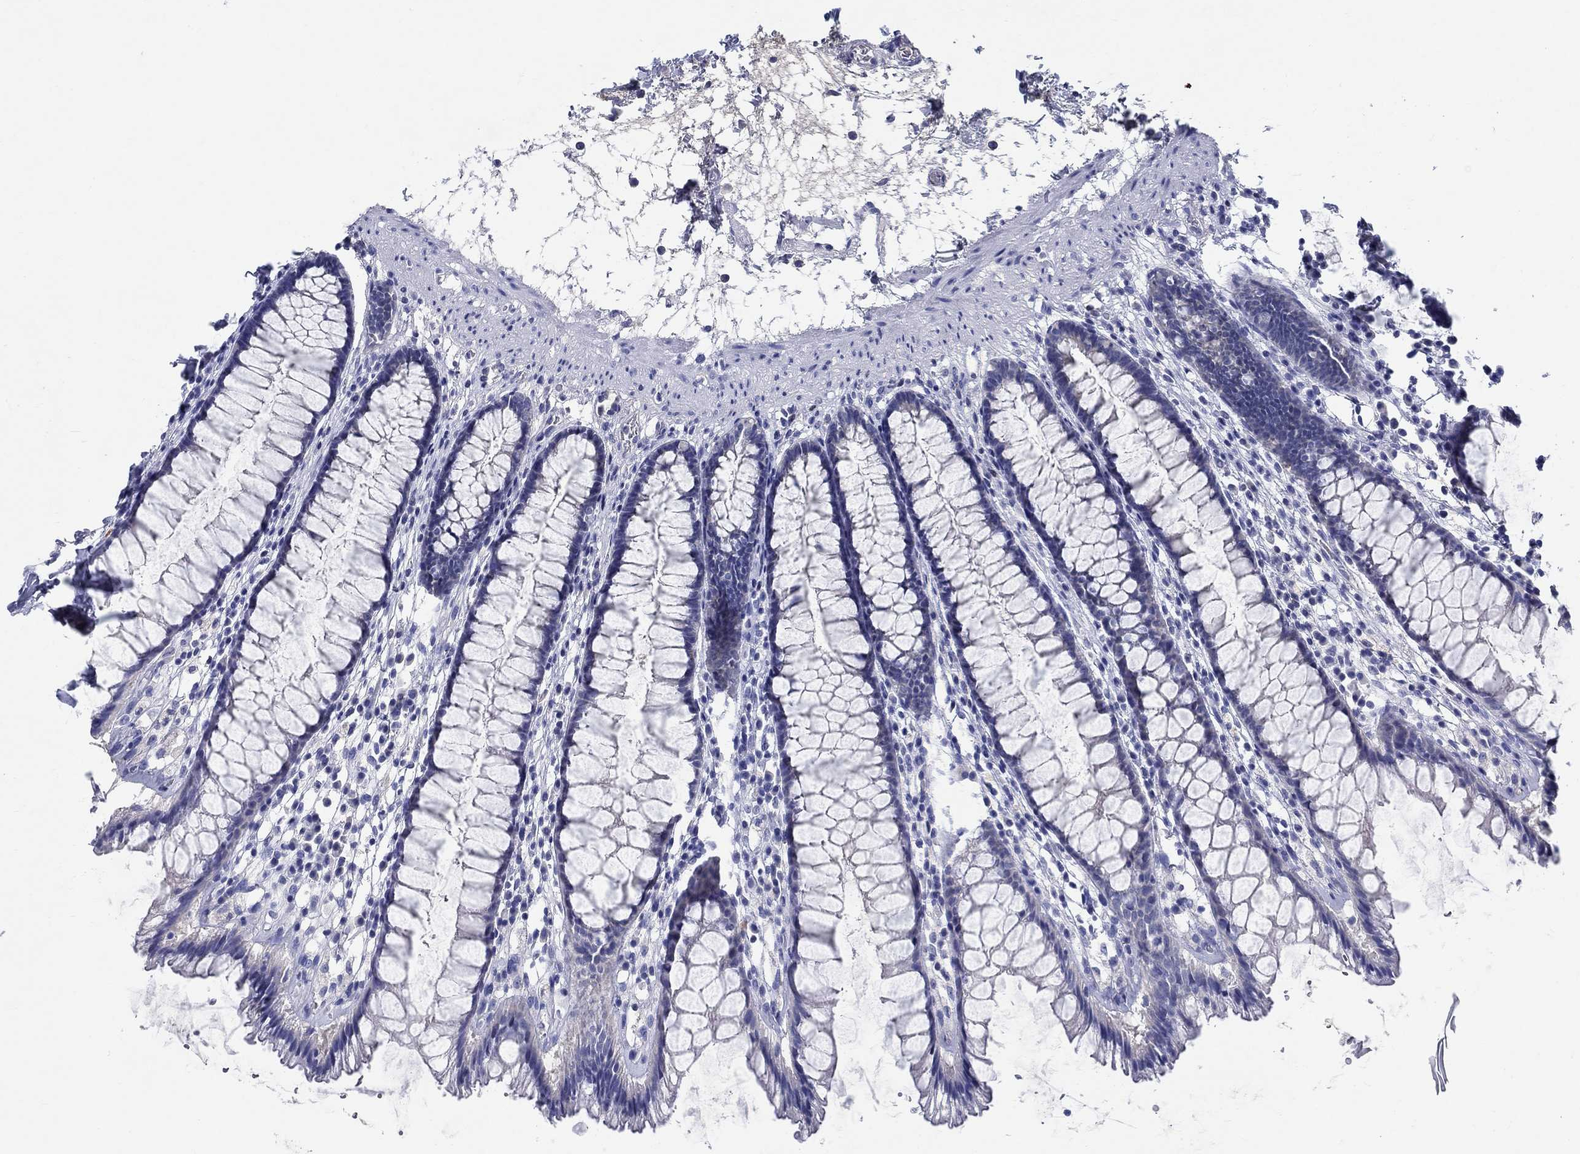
{"staining": {"intensity": "negative", "quantity": "none", "location": "none"}, "tissue": "rectum", "cell_type": "Glandular cells", "image_type": "normal", "snomed": [{"axis": "morphology", "description": "Normal tissue, NOS"}, {"axis": "topography", "description": "Rectum"}], "caption": "Immunohistochemical staining of unremarkable human rectum demonstrates no significant positivity in glandular cells. Nuclei are stained in blue.", "gene": "CRYGA", "patient": {"sex": "male", "age": 72}}